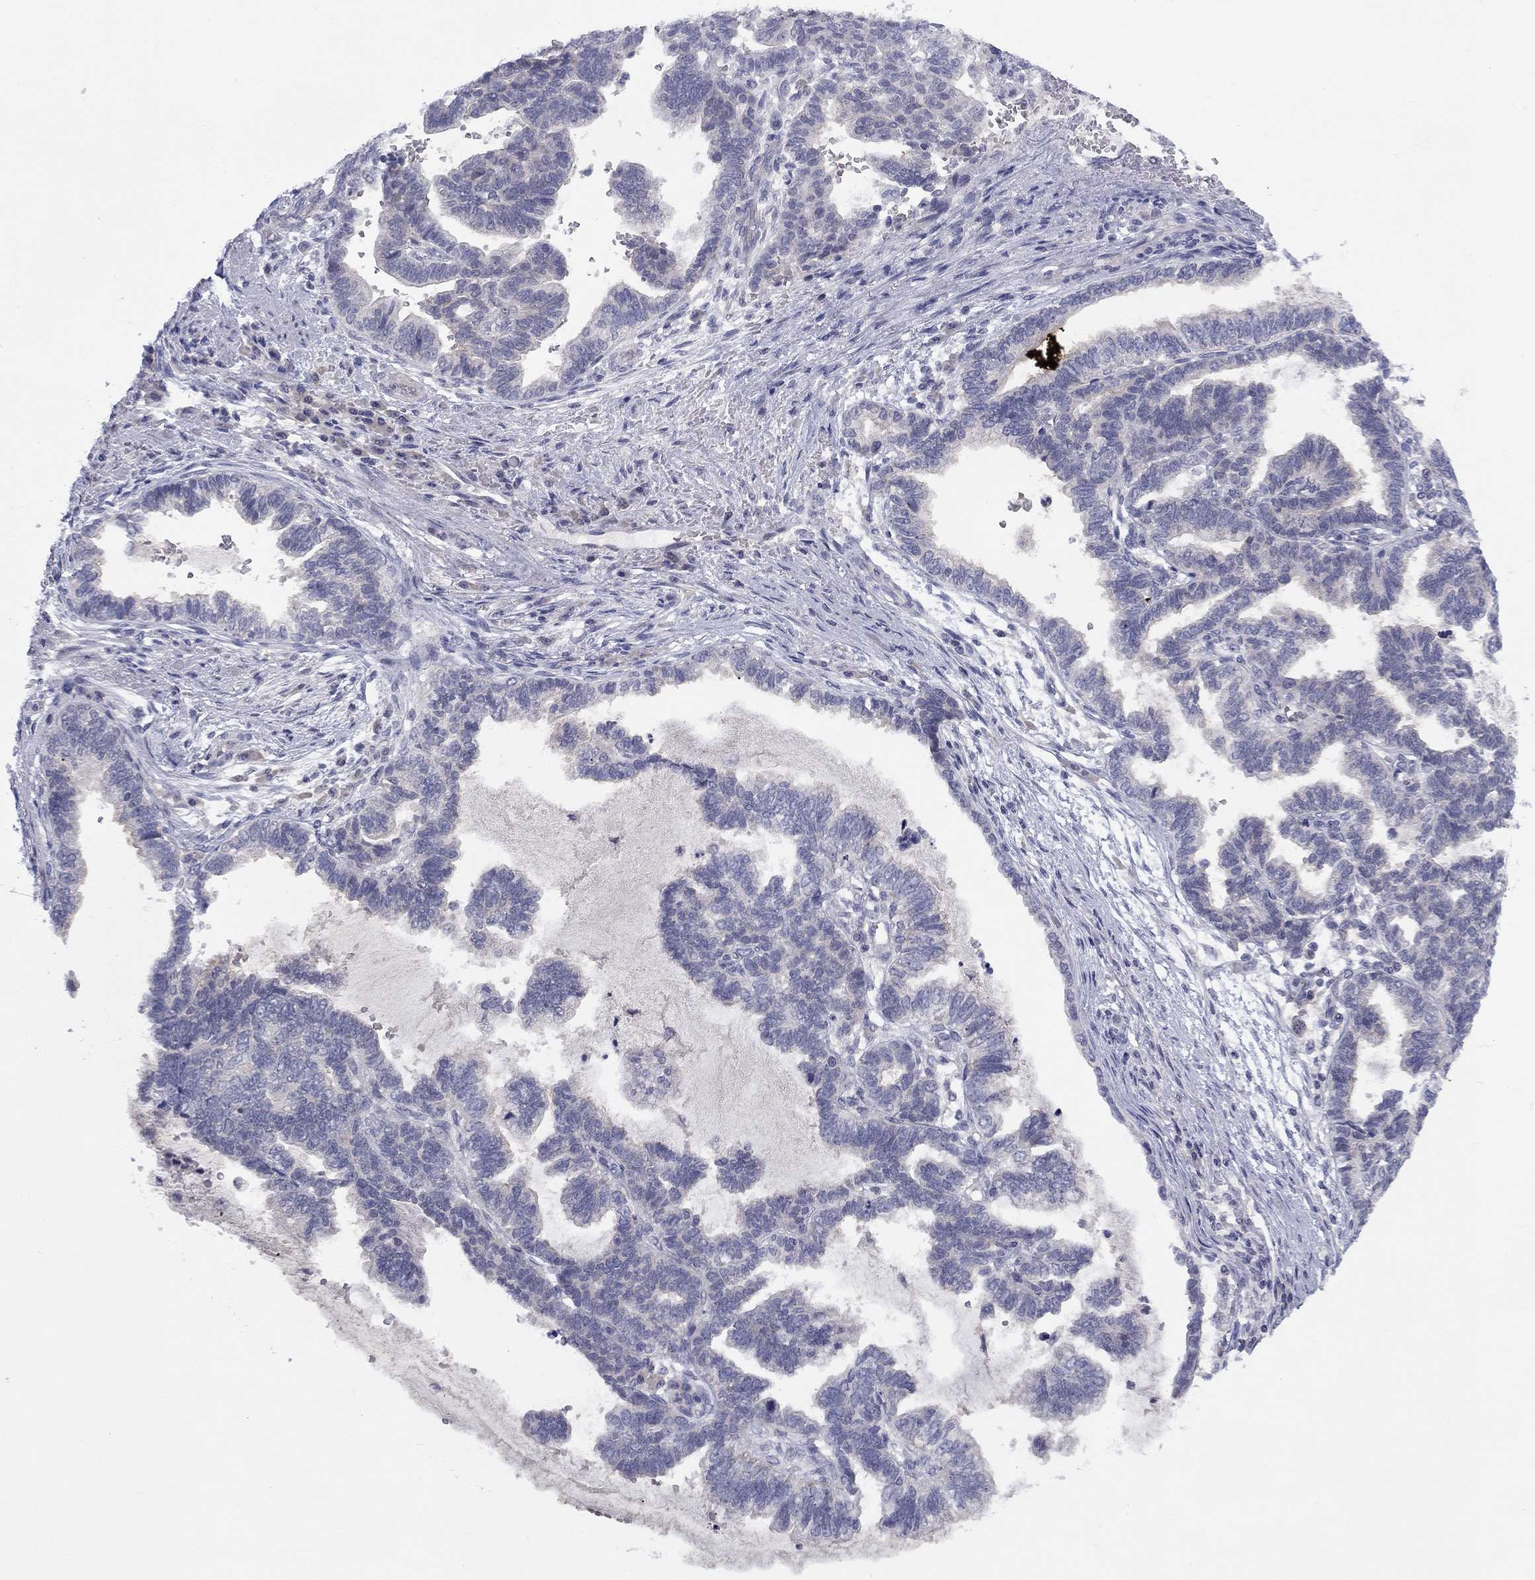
{"staining": {"intensity": "negative", "quantity": "none", "location": "none"}, "tissue": "stomach cancer", "cell_type": "Tumor cells", "image_type": "cancer", "snomed": [{"axis": "morphology", "description": "Adenocarcinoma, NOS"}, {"axis": "topography", "description": "Stomach"}], "caption": "Human adenocarcinoma (stomach) stained for a protein using immunohistochemistry shows no staining in tumor cells.", "gene": "CACNA1A", "patient": {"sex": "male", "age": 83}}